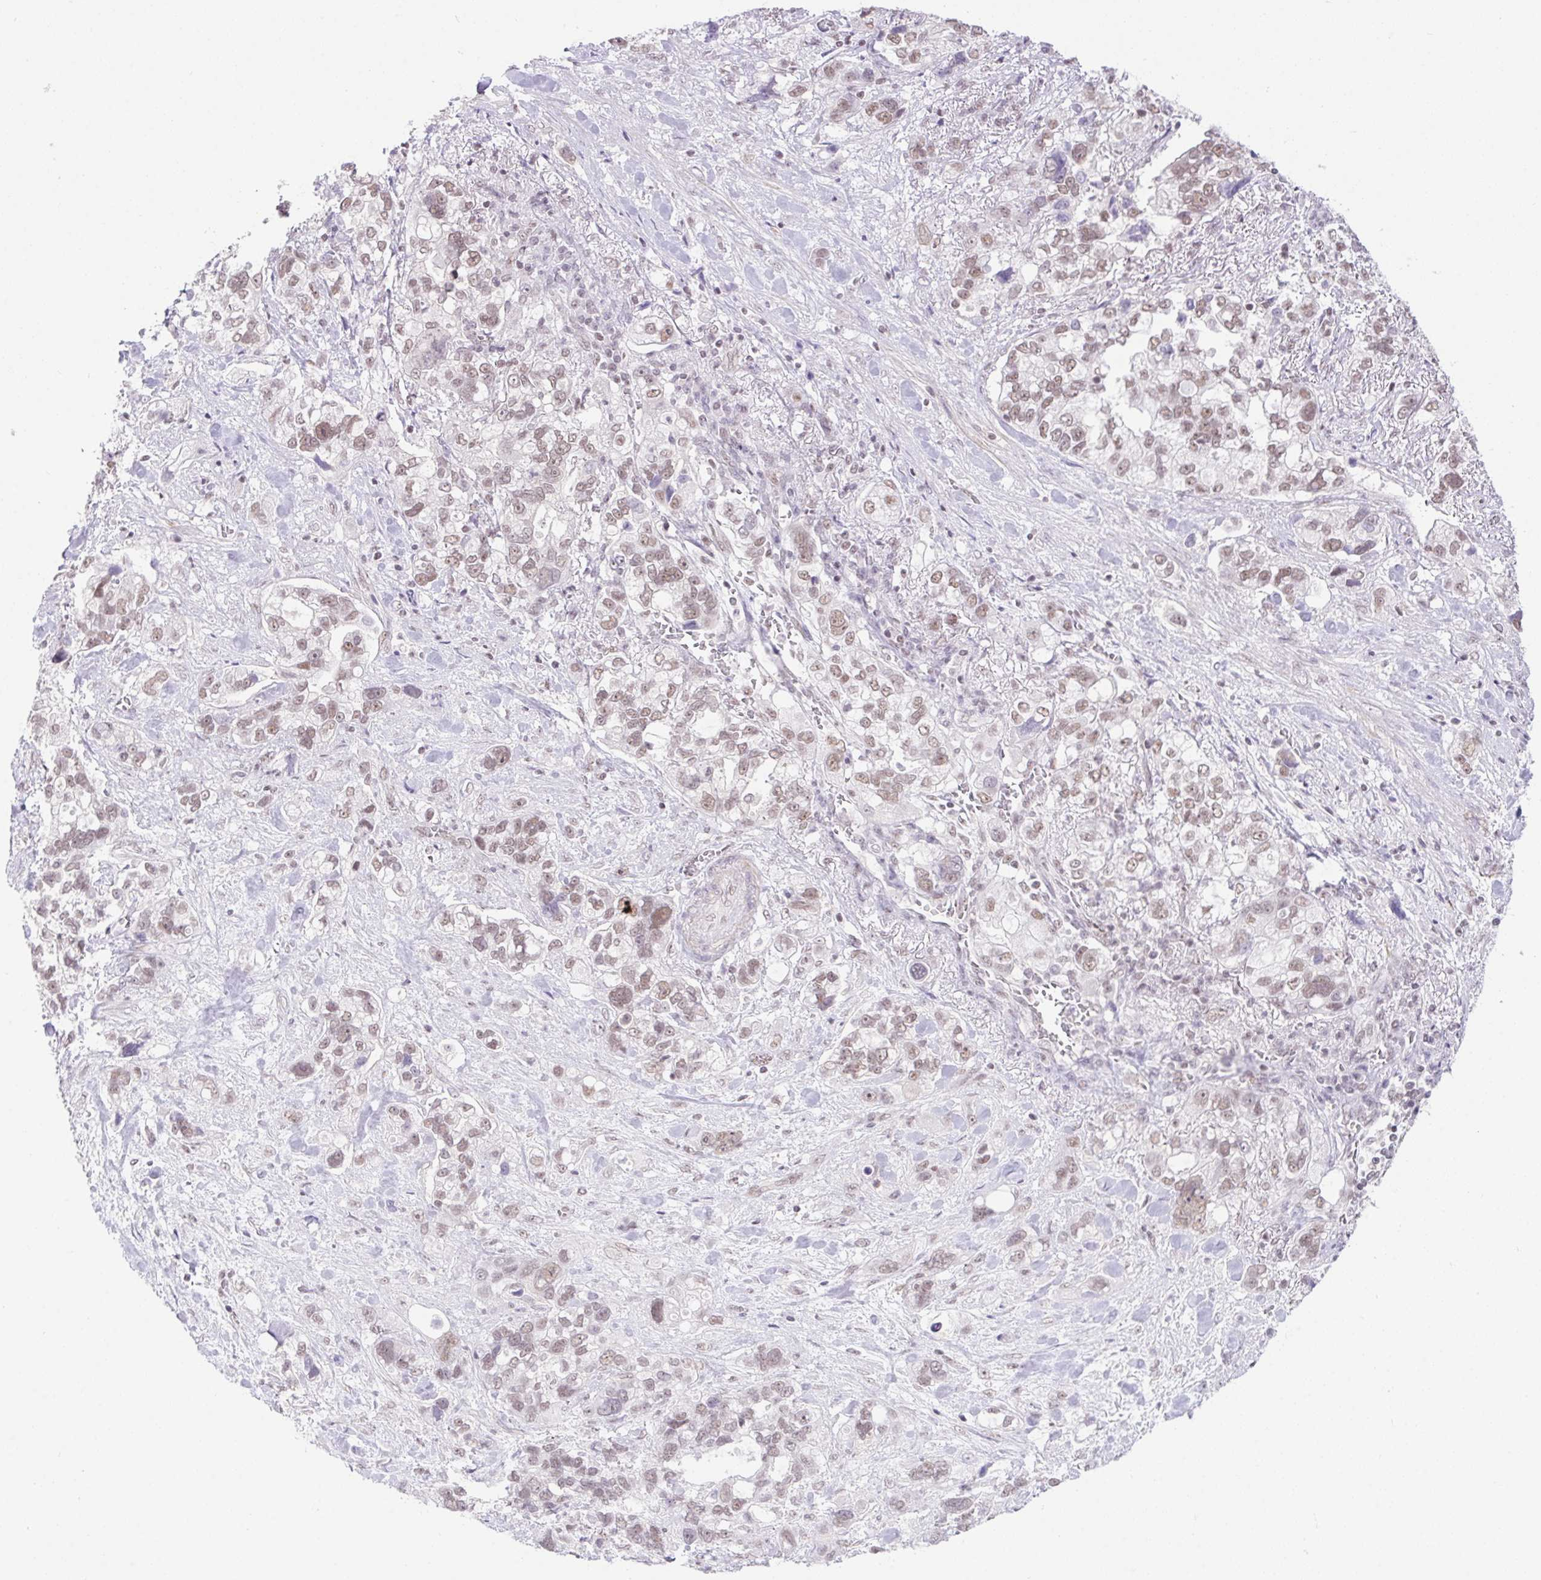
{"staining": {"intensity": "weak", "quantity": ">75%", "location": "nuclear"}, "tissue": "stomach cancer", "cell_type": "Tumor cells", "image_type": "cancer", "snomed": [{"axis": "morphology", "description": "Adenocarcinoma, NOS"}, {"axis": "topography", "description": "Stomach, upper"}], "caption": "A brown stain highlights weak nuclear staining of a protein in human stomach adenocarcinoma tumor cells.", "gene": "DDX17", "patient": {"sex": "female", "age": 81}}